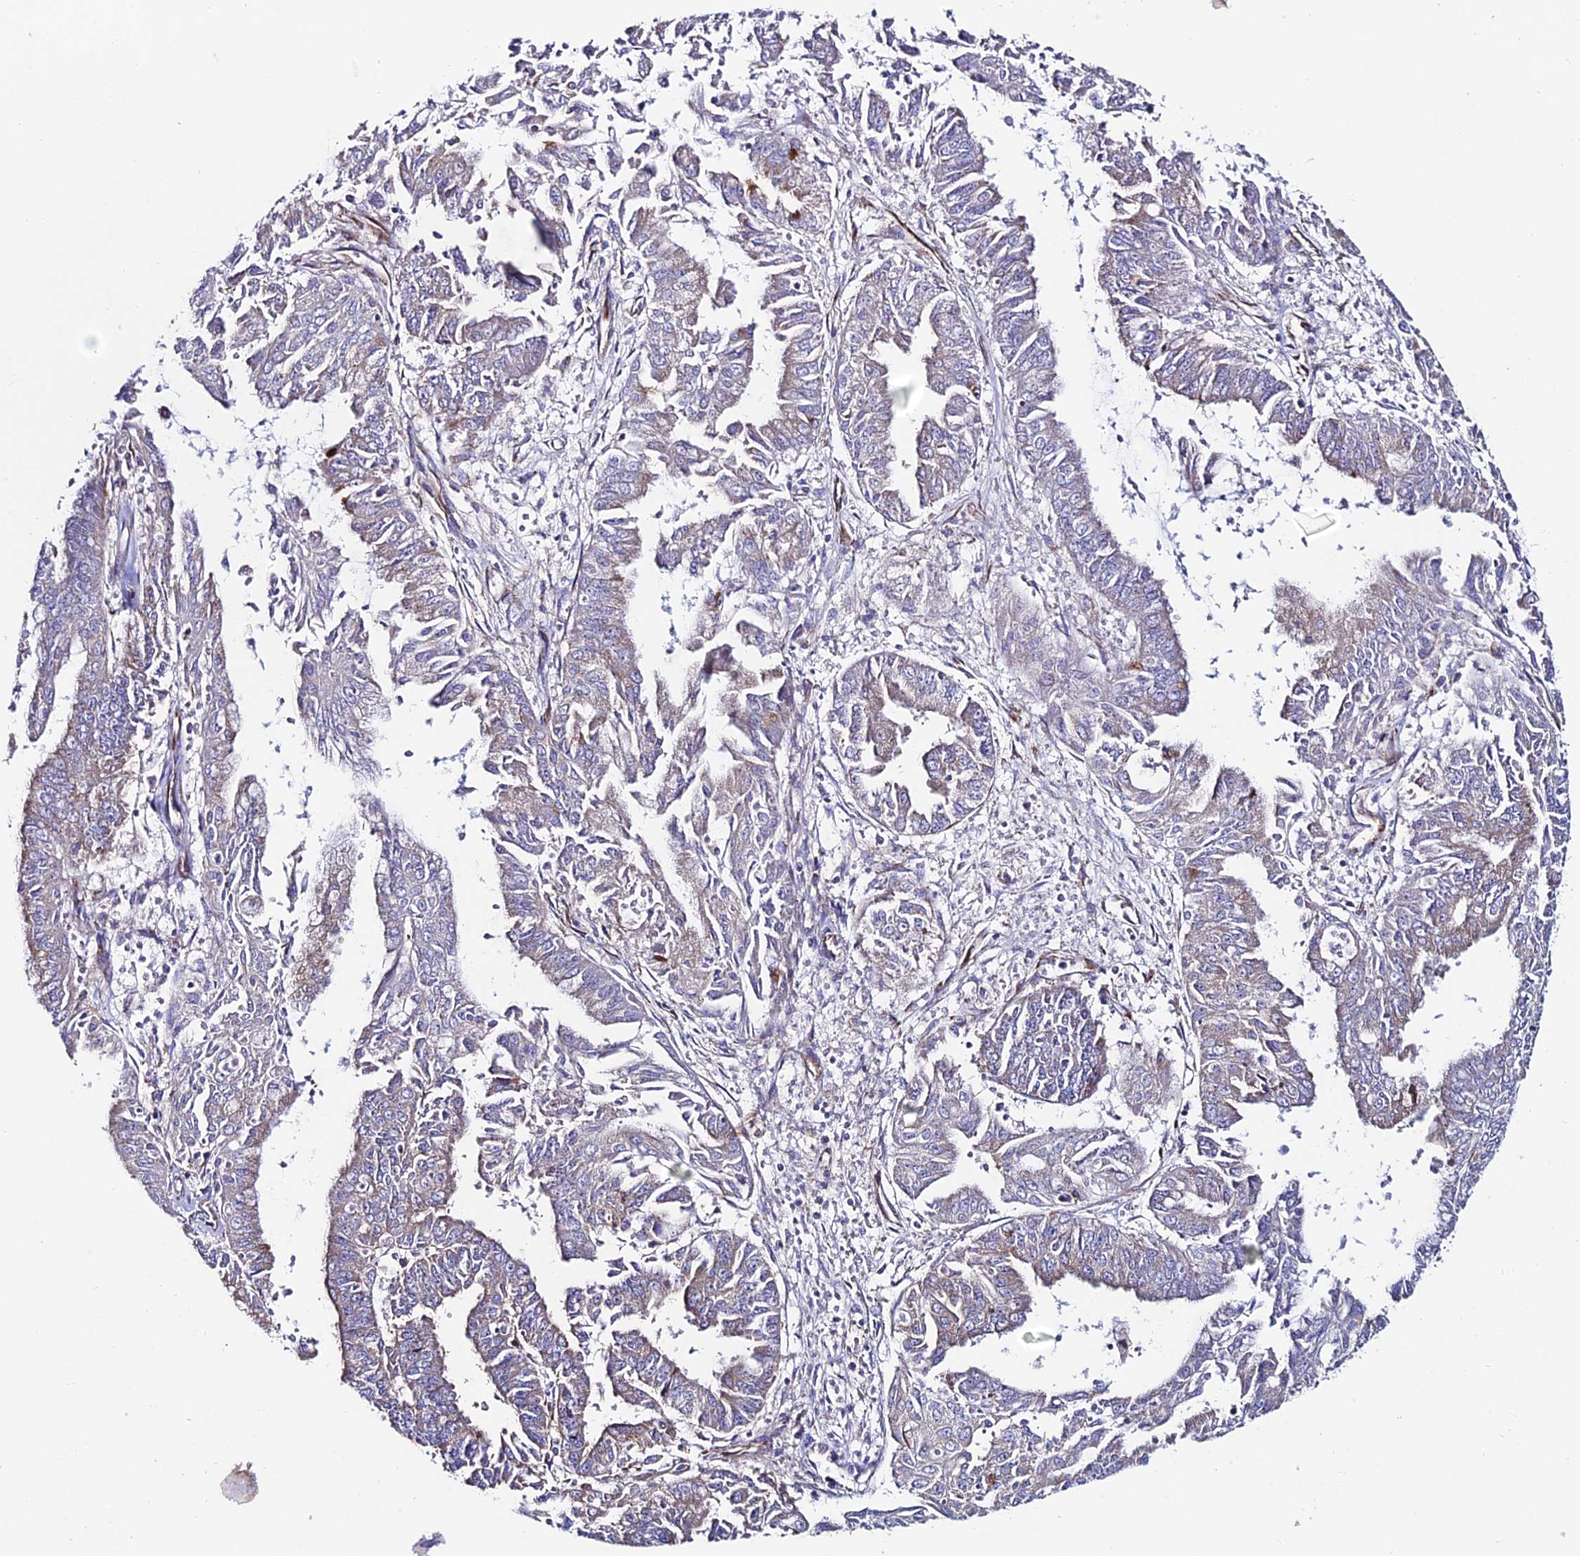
{"staining": {"intensity": "weak", "quantity": "25%-75%", "location": "cytoplasmic/membranous"}, "tissue": "endometrial cancer", "cell_type": "Tumor cells", "image_type": "cancer", "snomed": [{"axis": "morphology", "description": "Adenocarcinoma, NOS"}, {"axis": "topography", "description": "Endometrium"}], "caption": "IHC image of neoplastic tissue: adenocarcinoma (endometrial) stained using immunohistochemistry (IHC) shows low levels of weak protein expression localized specifically in the cytoplasmic/membranous of tumor cells, appearing as a cytoplasmic/membranous brown color.", "gene": "EIF3K", "patient": {"sex": "female", "age": 73}}